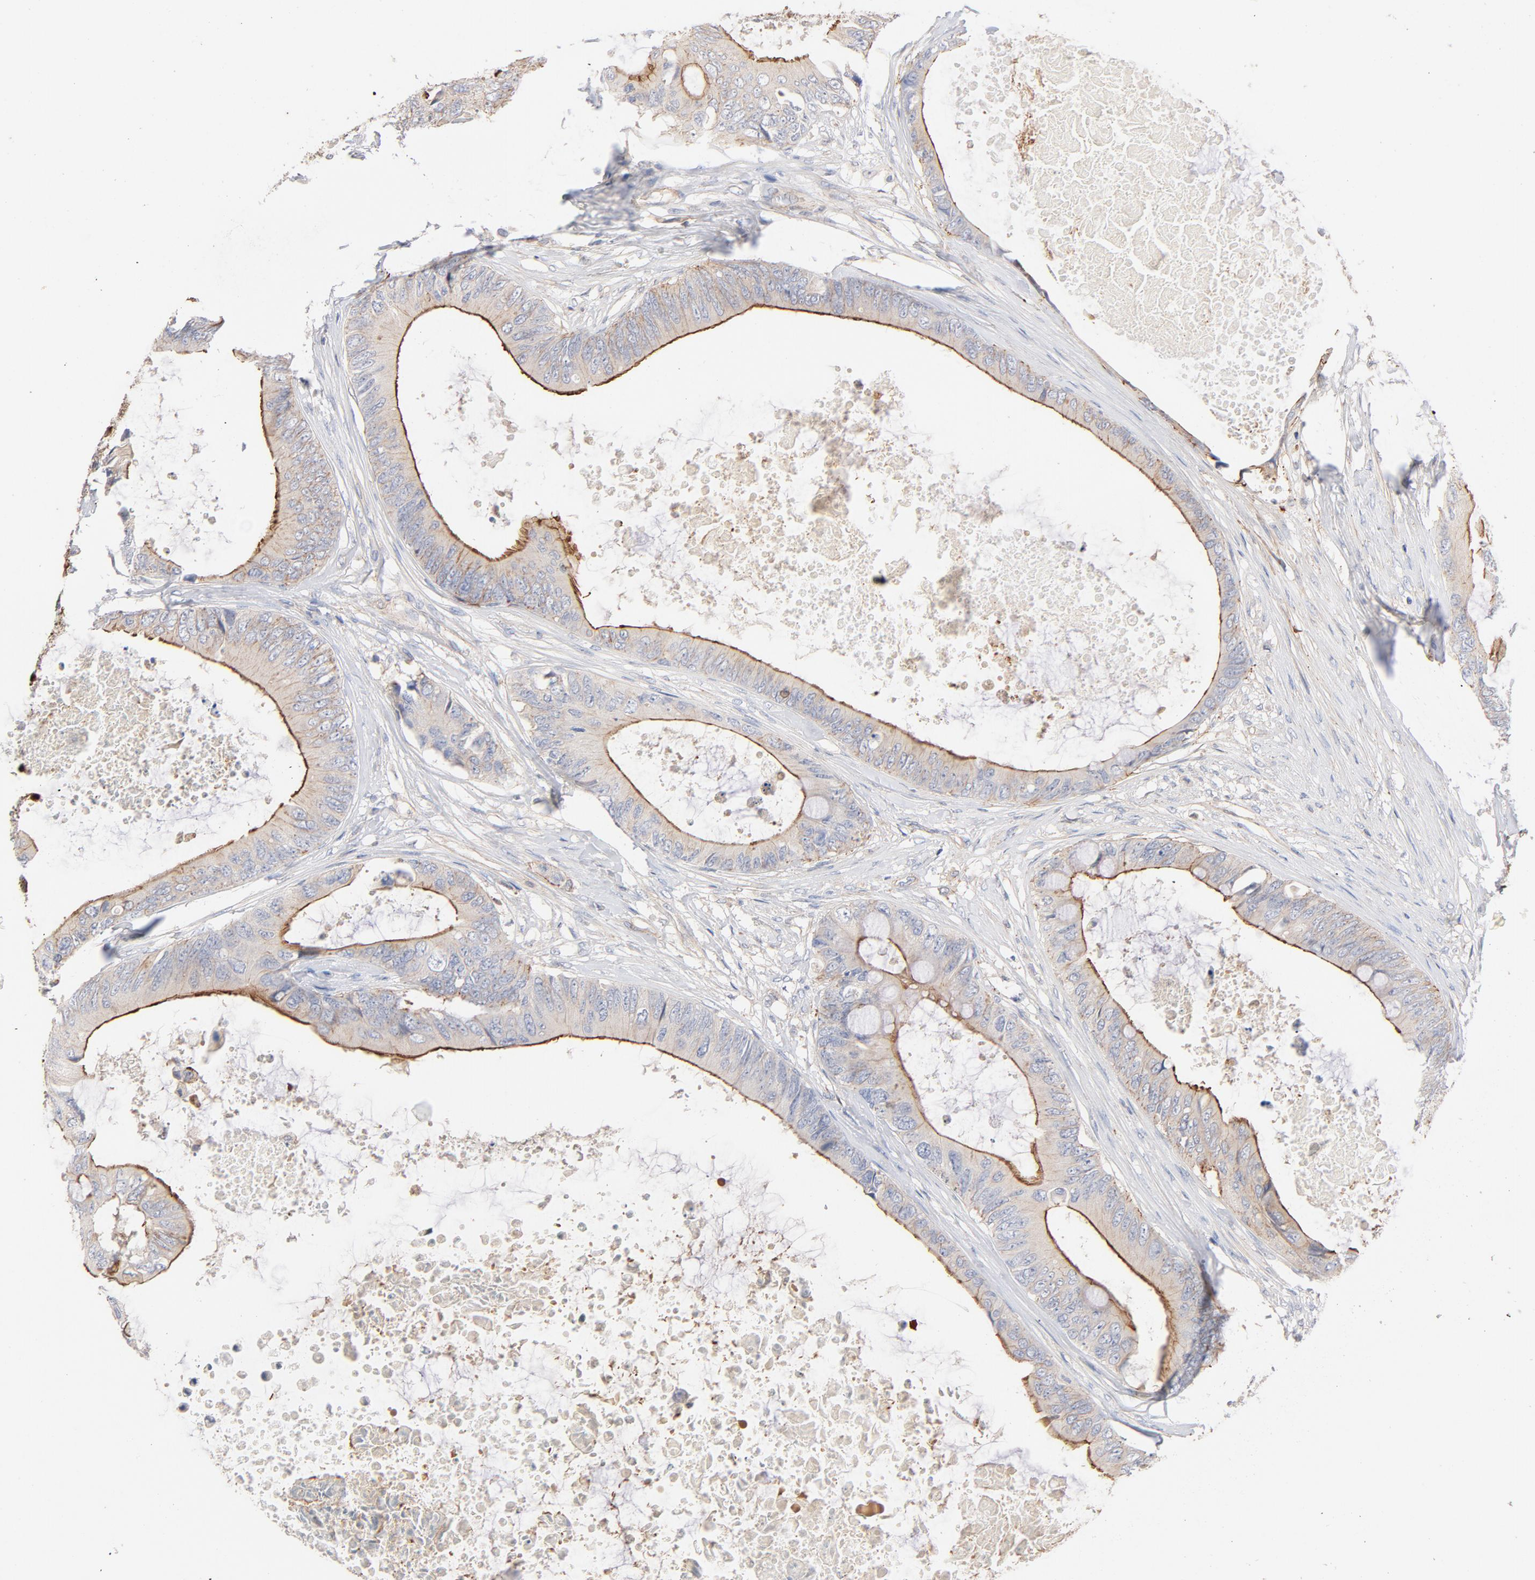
{"staining": {"intensity": "strong", "quantity": "25%-75%", "location": "cytoplasmic/membranous"}, "tissue": "colorectal cancer", "cell_type": "Tumor cells", "image_type": "cancer", "snomed": [{"axis": "morphology", "description": "Normal tissue, NOS"}, {"axis": "morphology", "description": "Adenocarcinoma, NOS"}, {"axis": "topography", "description": "Rectum"}, {"axis": "topography", "description": "Peripheral nerve tissue"}], "caption": "Colorectal cancer (adenocarcinoma) stained with DAB immunohistochemistry (IHC) demonstrates high levels of strong cytoplasmic/membranous staining in approximately 25%-75% of tumor cells.", "gene": "STRN3", "patient": {"sex": "female", "age": 77}}